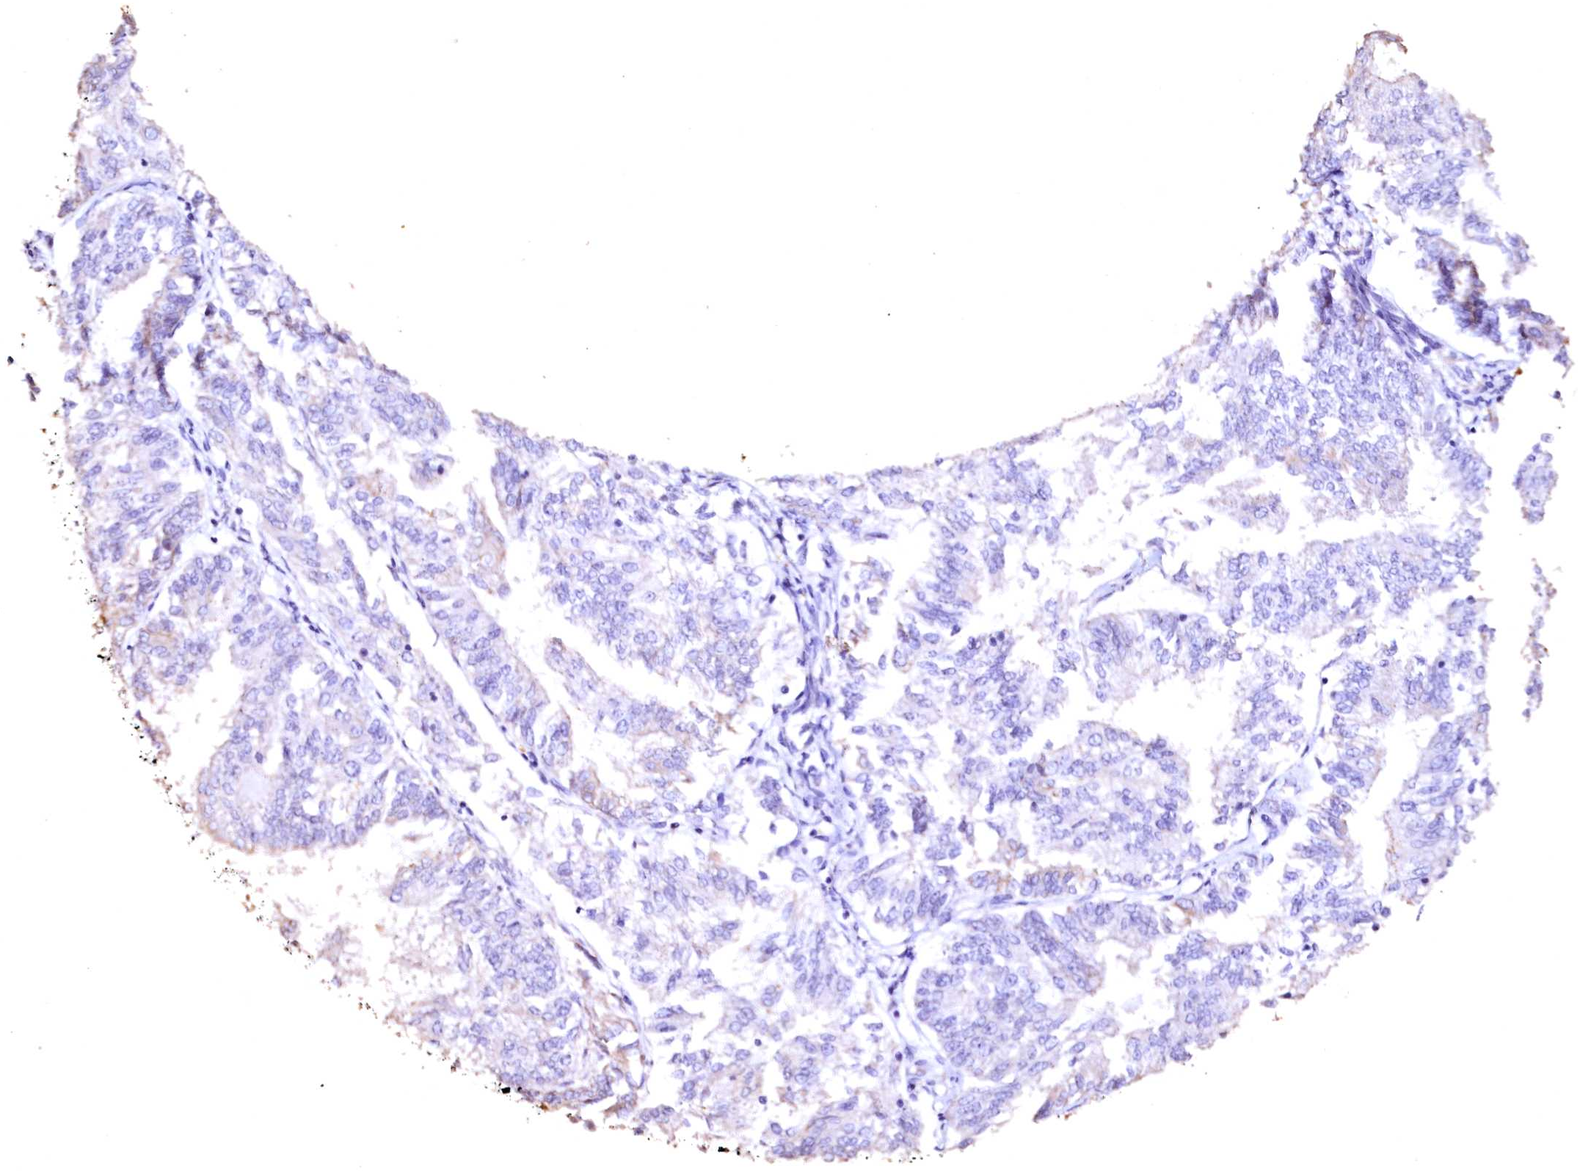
{"staining": {"intensity": "negative", "quantity": "none", "location": "none"}, "tissue": "endometrial cancer", "cell_type": "Tumor cells", "image_type": "cancer", "snomed": [{"axis": "morphology", "description": "Adenocarcinoma, NOS"}, {"axis": "topography", "description": "Endometrium"}], "caption": "Human endometrial adenocarcinoma stained for a protein using immunohistochemistry shows no positivity in tumor cells.", "gene": "VPS36", "patient": {"sex": "female", "age": 58}}